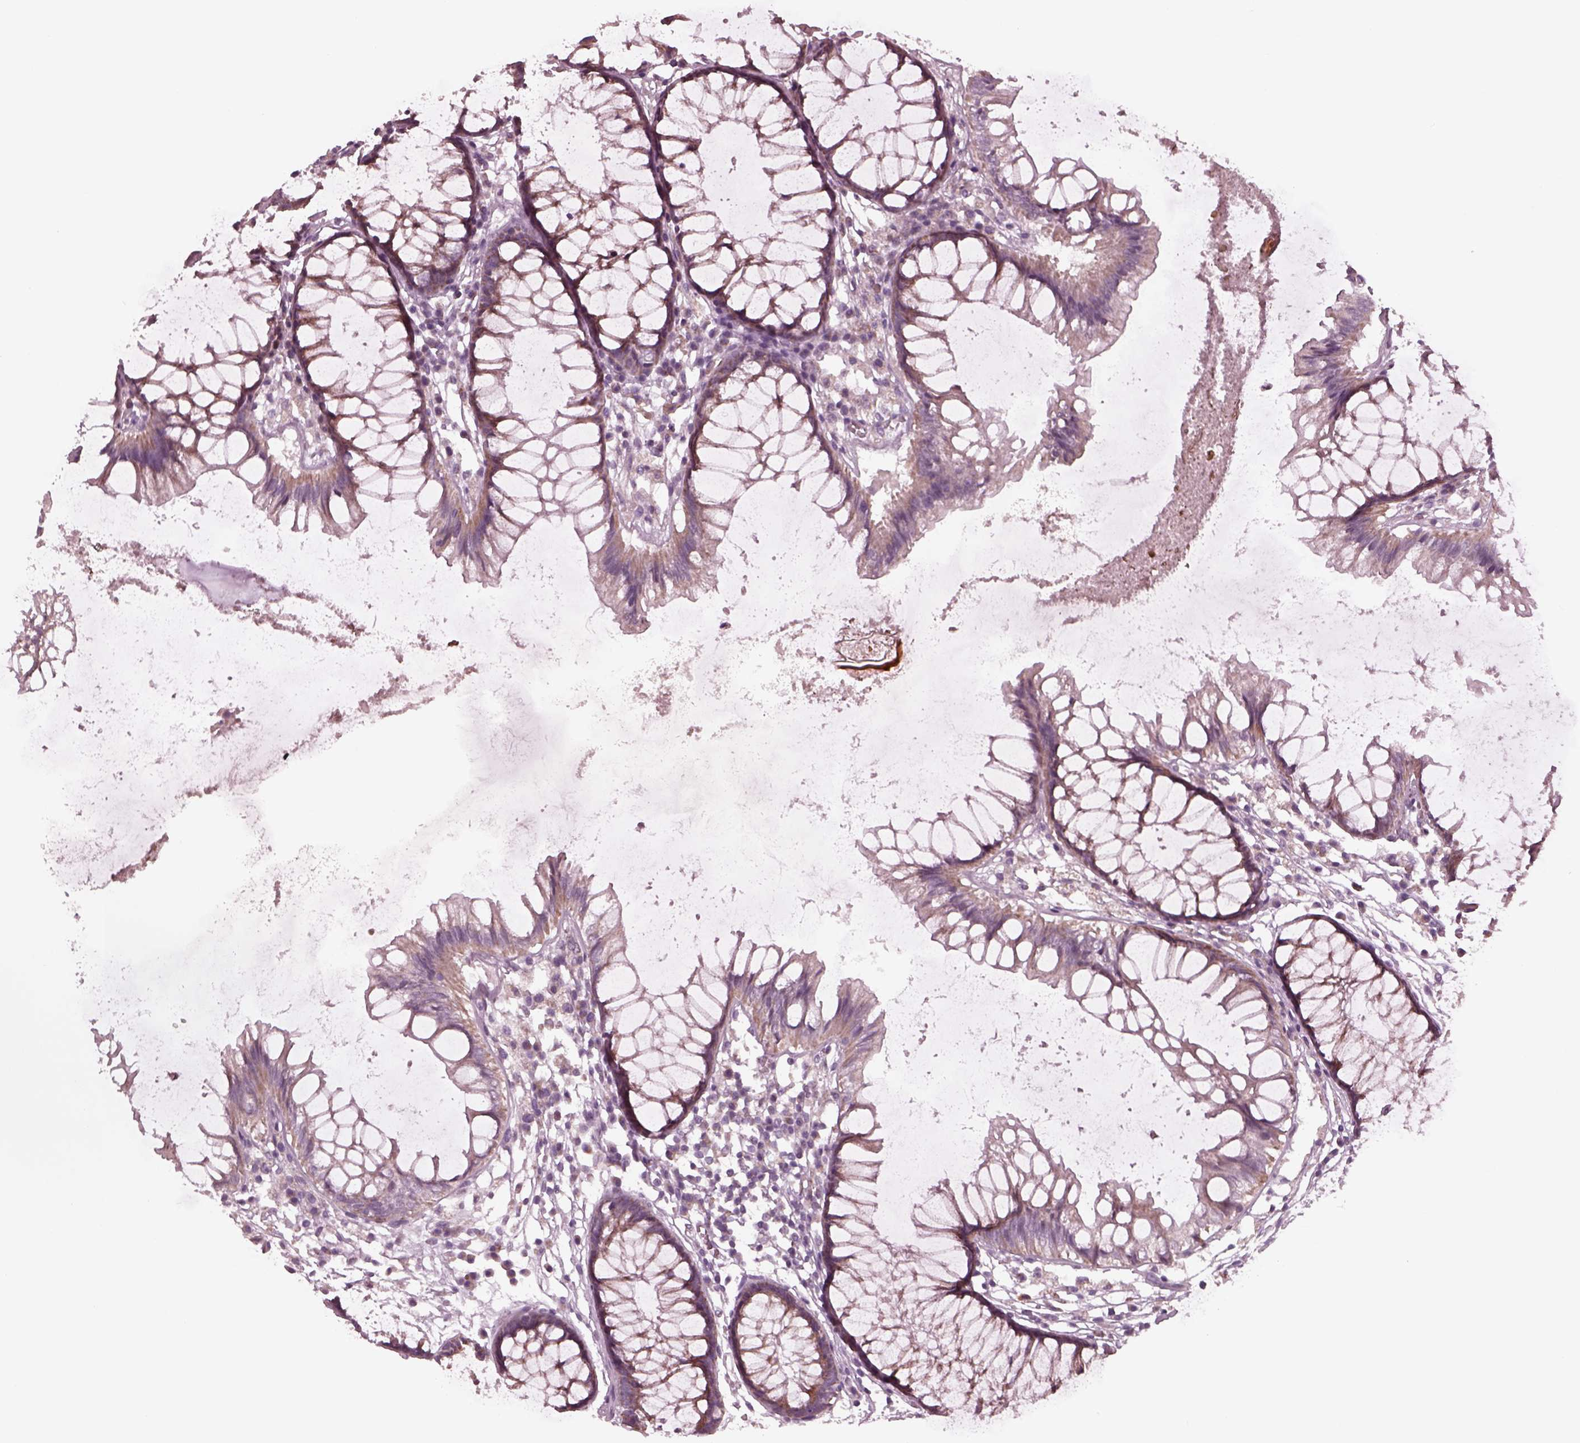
{"staining": {"intensity": "negative", "quantity": "none", "location": "none"}, "tissue": "colon", "cell_type": "Endothelial cells", "image_type": "normal", "snomed": [{"axis": "morphology", "description": "Normal tissue, NOS"}, {"axis": "morphology", "description": "Adenocarcinoma, NOS"}, {"axis": "topography", "description": "Colon"}], "caption": "Immunohistochemical staining of benign colon displays no significant positivity in endothelial cells. (DAB immunohistochemistry with hematoxylin counter stain).", "gene": "CELSR3", "patient": {"sex": "male", "age": 65}}